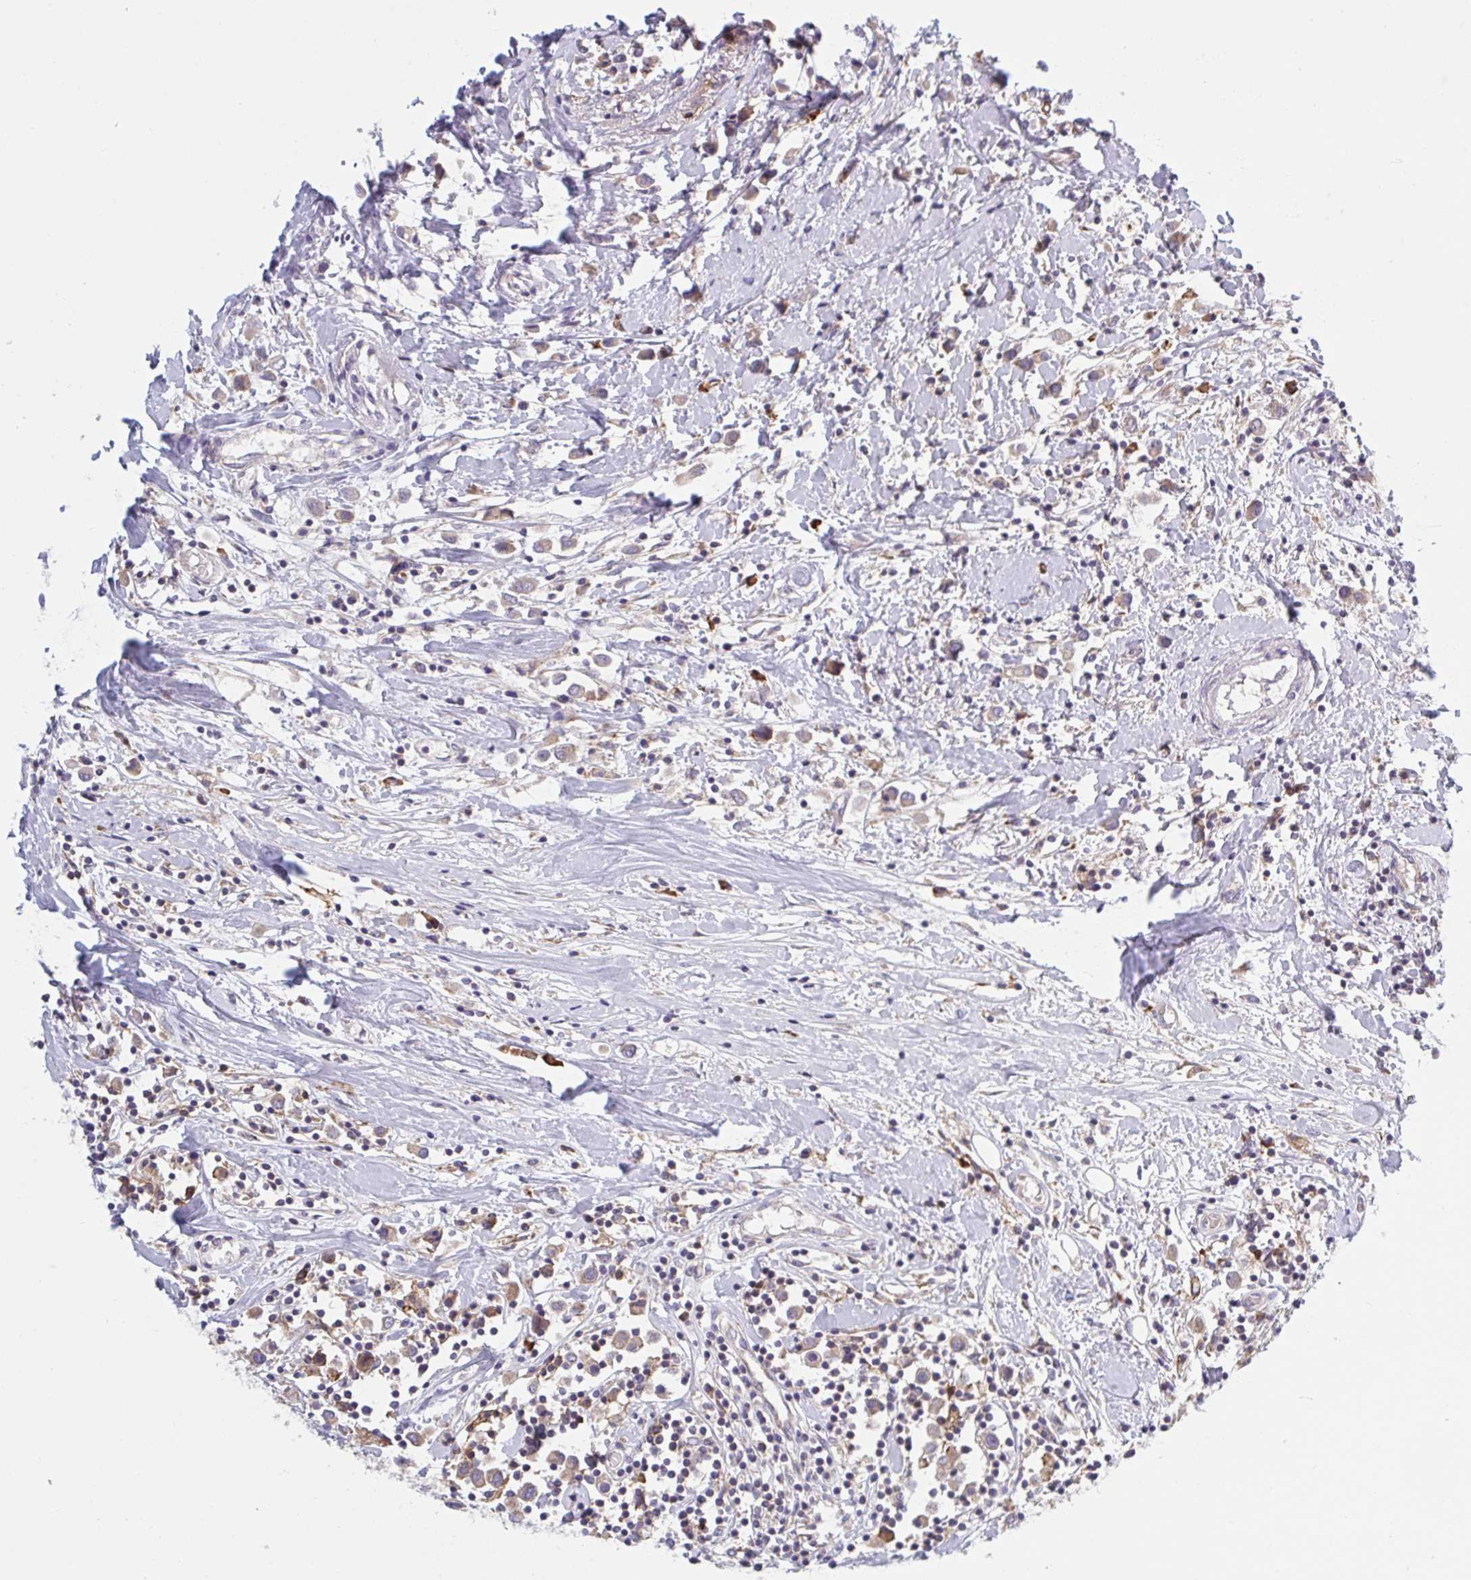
{"staining": {"intensity": "moderate", "quantity": "<25%", "location": "cytoplasmic/membranous"}, "tissue": "breast cancer", "cell_type": "Tumor cells", "image_type": "cancer", "snomed": [{"axis": "morphology", "description": "Duct carcinoma"}, {"axis": "topography", "description": "Breast"}], "caption": "IHC (DAB) staining of human breast infiltrating ductal carcinoma exhibits moderate cytoplasmic/membranous protein staining in approximately <25% of tumor cells.", "gene": "CD1E", "patient": {"sex": "female", "age": 61}}